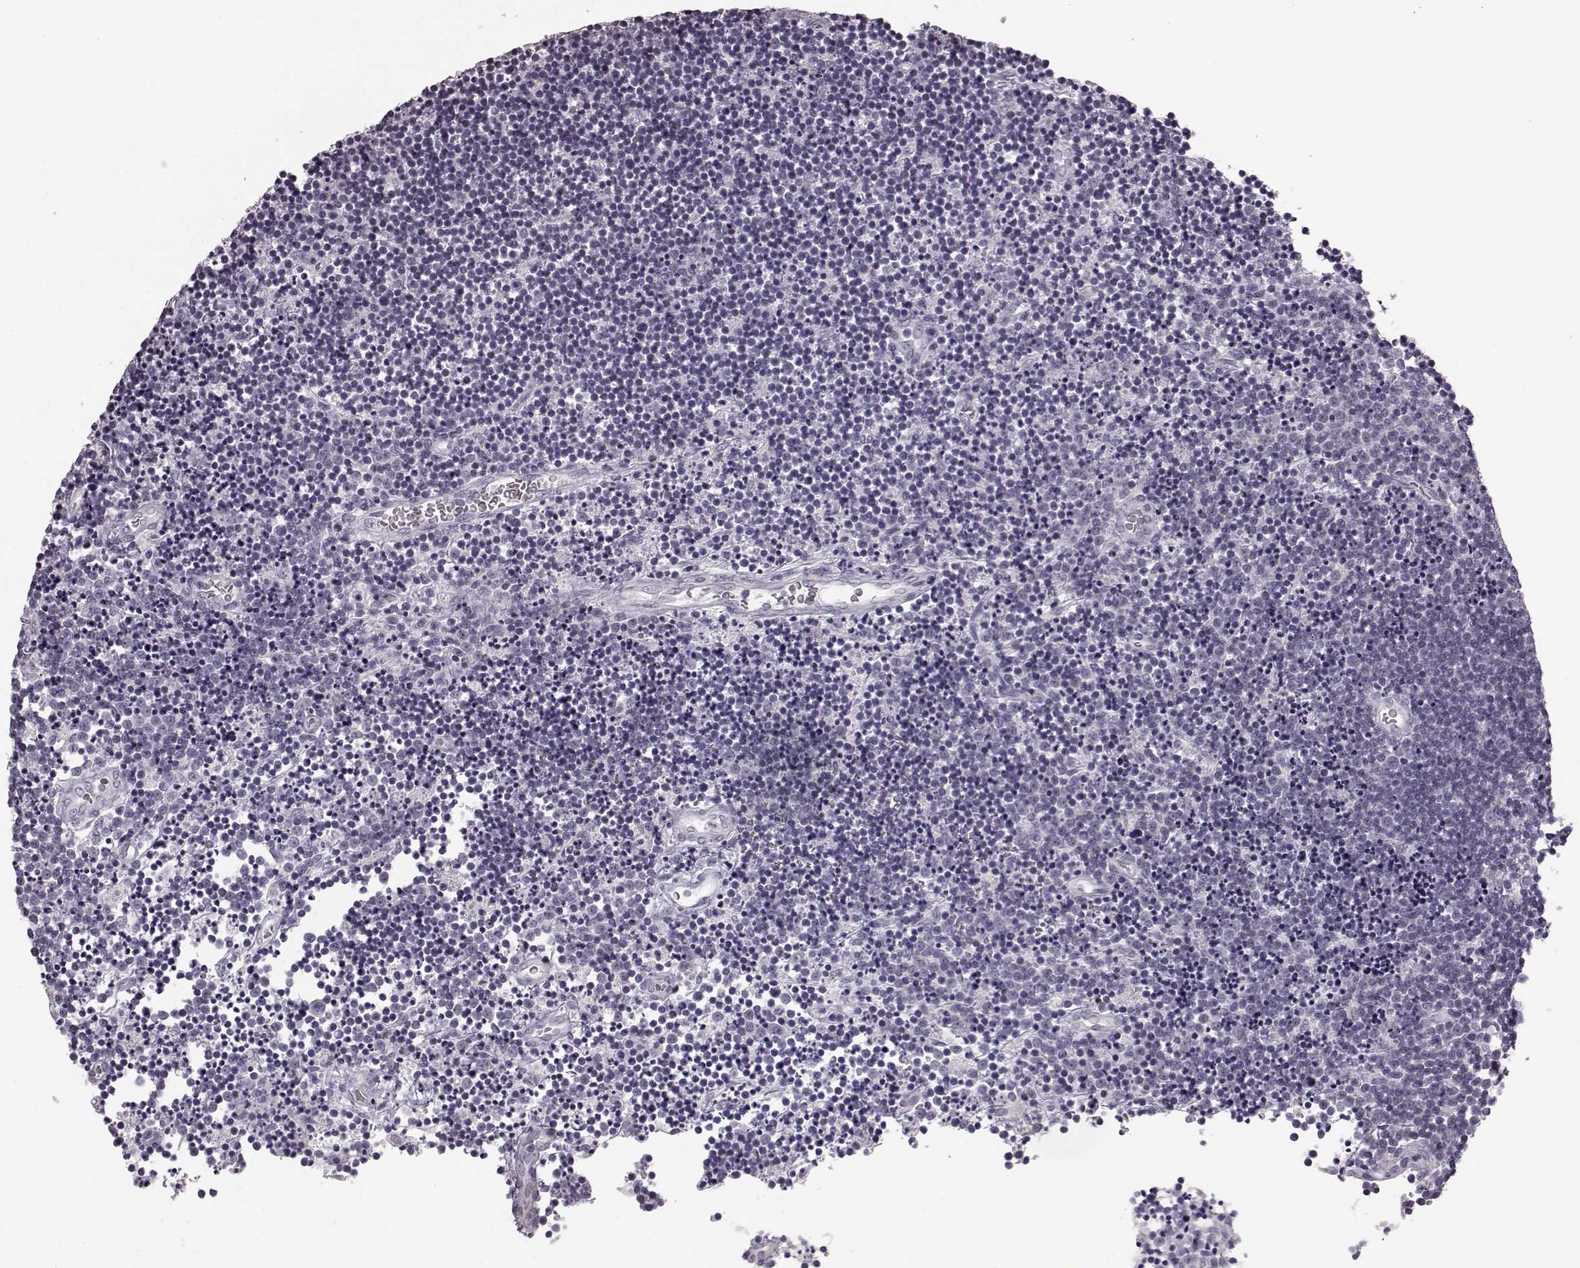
{"staining": {"intensity": "negative", "quantity": "none", "location": "none"}, "tissue": "lymphoma", "cell_type": "Tumor cells", "image_type": "cancer", "snomed": [{"axis": "morphology", "description": "Malignant lymphoma, non-Hodgkin's type, Low grade"}, {"axis": "topography", "description": "Brain"}], "caption": "Immunohistochemistry (IHC) micrograph of human lymphoma stained for a protein (brown), which shows no staining in tumor cells.", "gene": "SEMG2", "patient": {"sex": "female", "age": 66}}